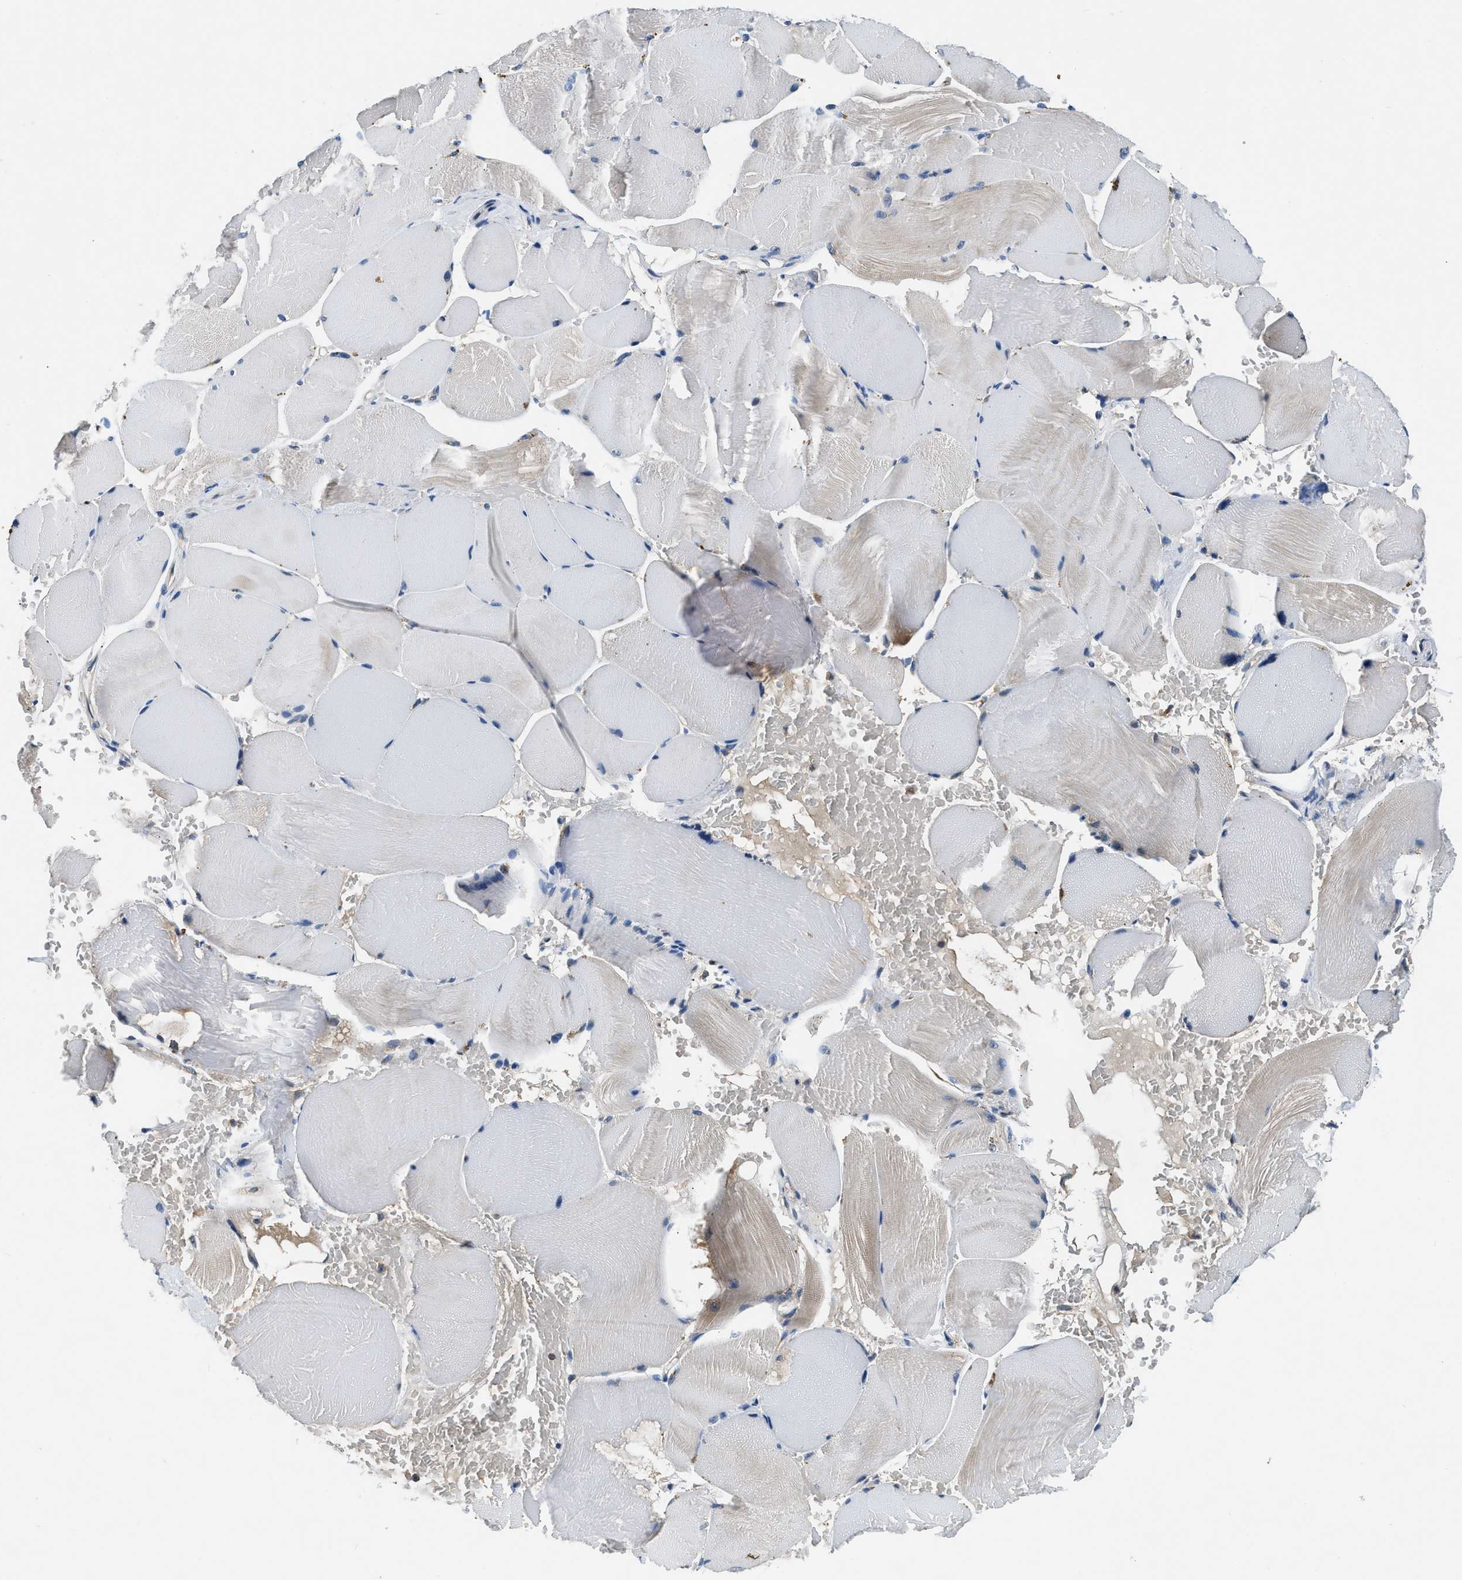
{"staining": {"intensity": "negative", "quantity": "none", "location": "none"}, "tissue": "skeletal muscle", "cell_type": "Myocytes", "image_type": "normal", "snomed": [{"axis": "morphology", "description": "Normal tissue, NOS"}, {"axis": "topography", "description": "Skin"}, {"axis": "topography", "description": "Skeletal muscle"}], "caption": "Immunohistochemistry of unremarkable human skeletal muscle displays no expression in myocytes. (Stains: DAB (3,3'-diaminobenzidine) immunohistochemistry (IHC) with hematoxylin counter stain, Microscopy: brightfield microscopy at high magnification).", "gene": "PAFAH2", "patient": {"sex": "male", "age": 83}}